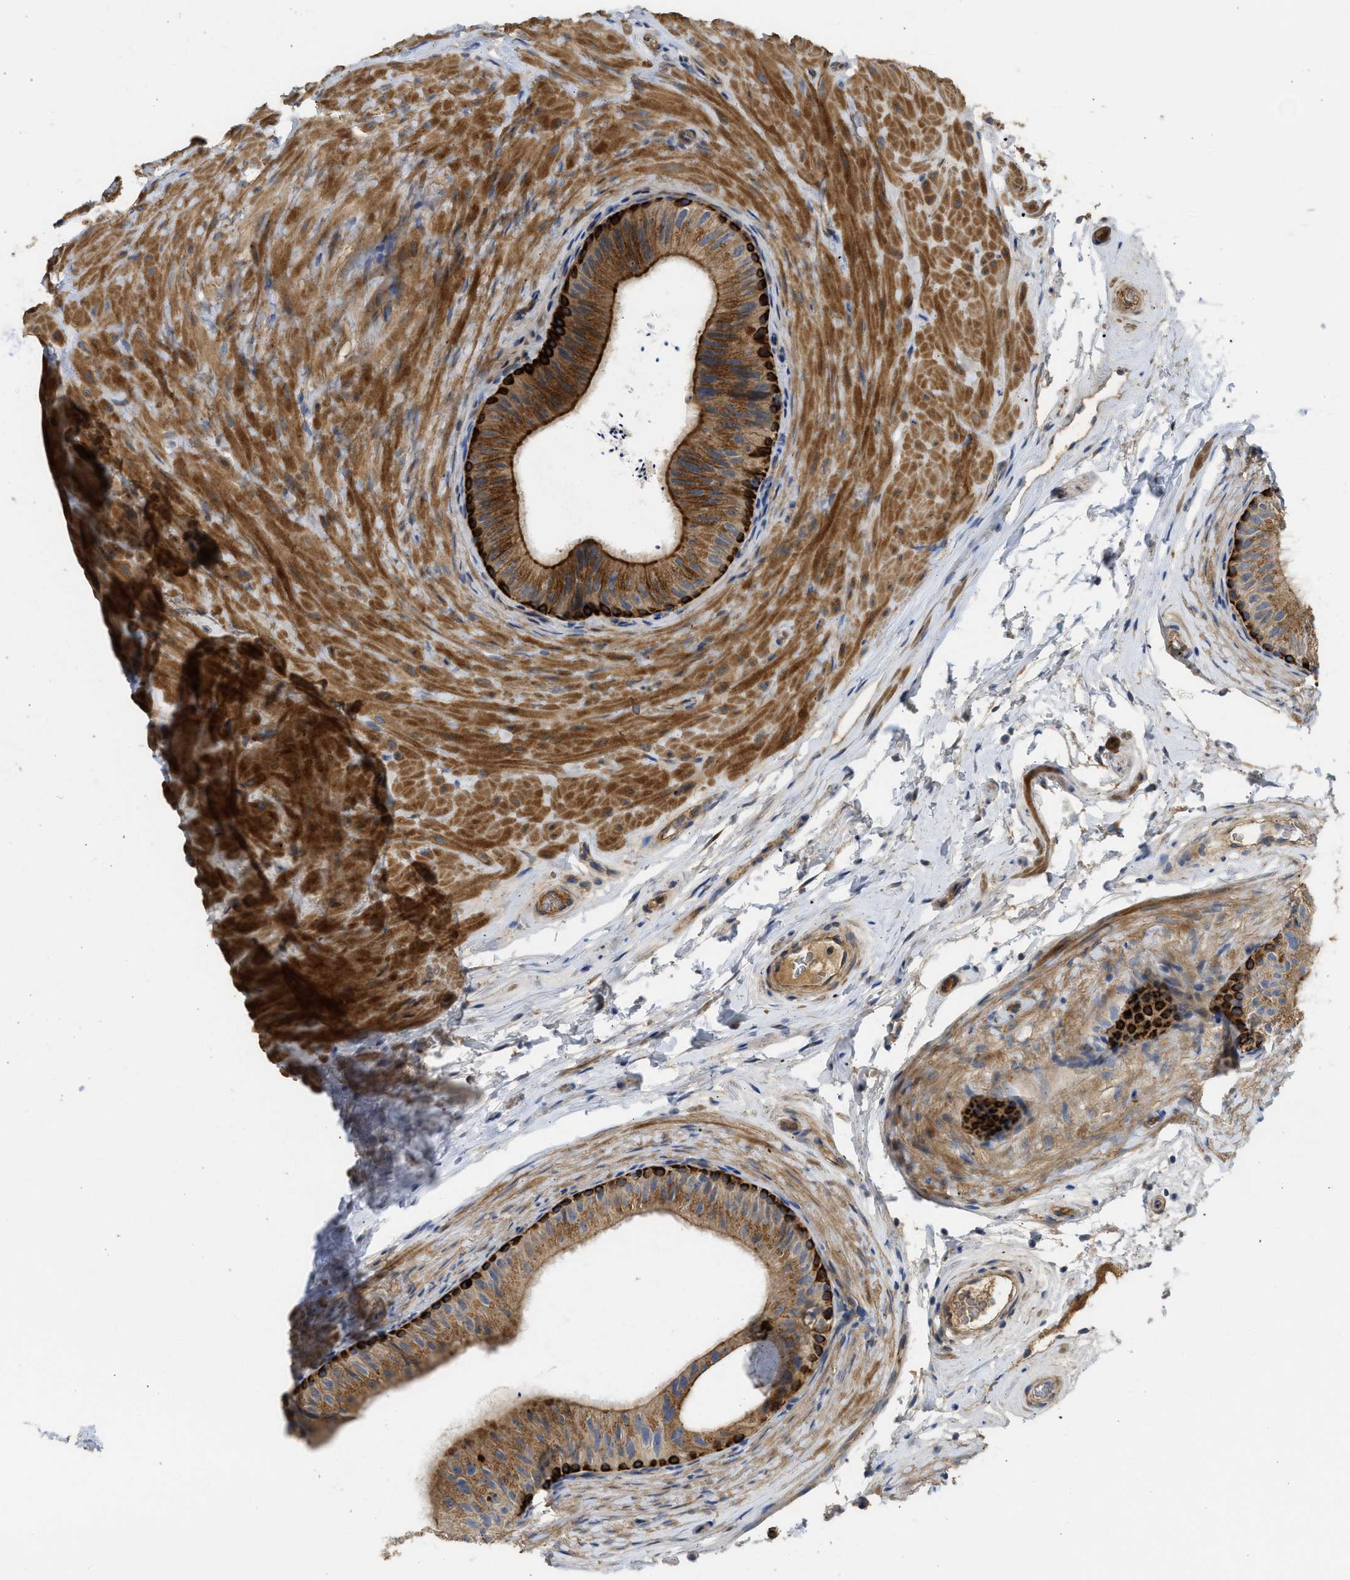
{"staining": {"intensity": "strong", "quantity": ">75%", "location": "cytoplasmic/membranous"}, "tissue": "epididymis", "cell_type": "Glandular cells", "image_type": "normal", "snomed": [{"axis": "morphology", "description": "Normal tissue, NOS"}, {"axis": "topography", "description": "Epididymis"}], "caption": "Immunohistochemical staining of benign human epididymis displays strong cytoplasmic/membranous protein expression in about >75% of glandular cells. The staining is performed using DAB brown chromogen to label protein expression. The nuclei are counter-stained blue using hematoxylin.", "gene": "CSRNP2", "patient": {"sex": "male", "age": 34}}